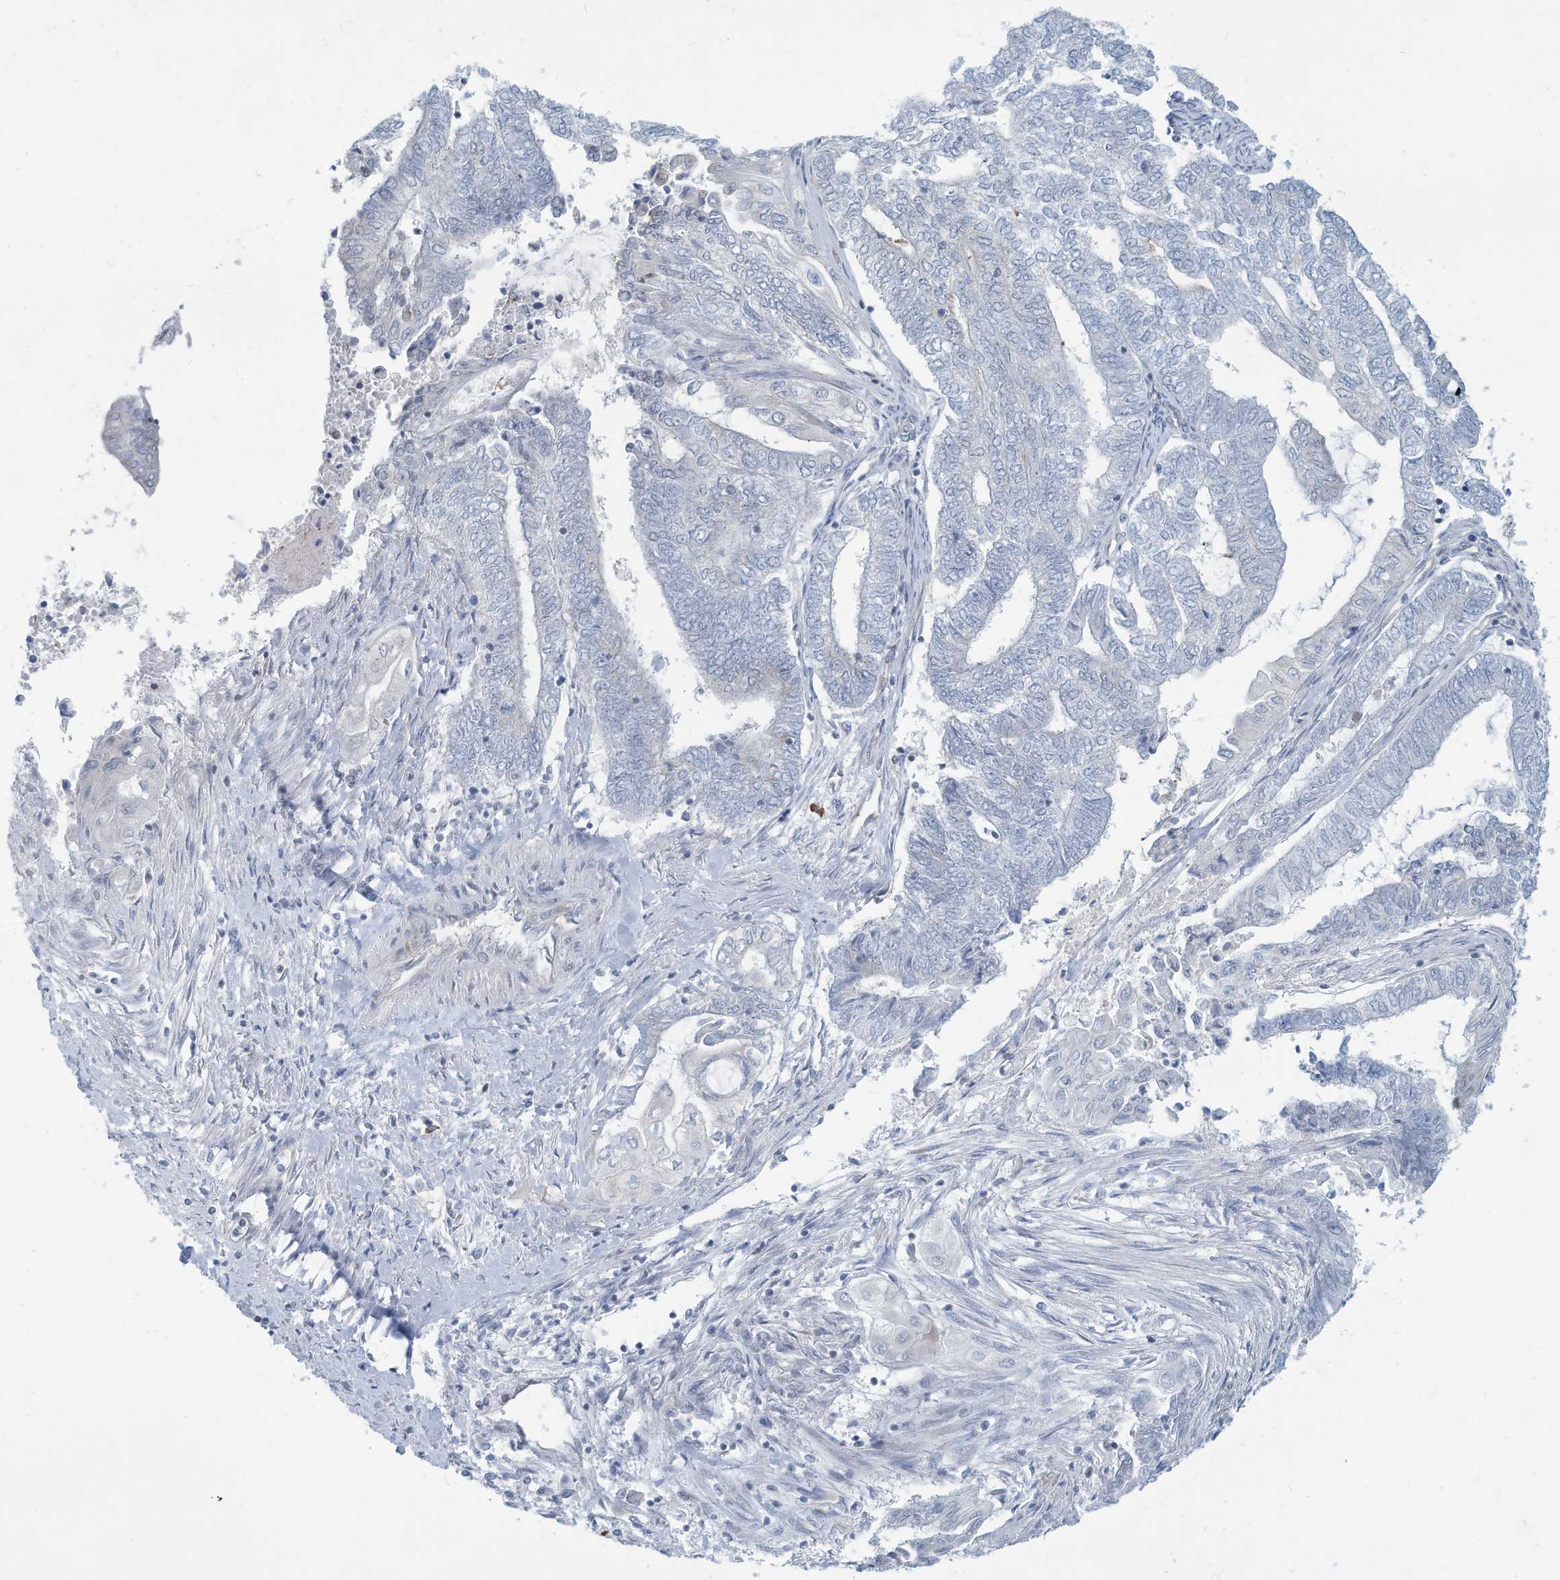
{"staining": {"intensity": "negative", "quantity": "none", "location": "none"}, "tissue": "endometrial cancer", "cell_type": "Tumor cells", "image_type": "cancer", "snomed": [{"axis": "morphology", "description": "Adenocarcinoma, NOS"}, {"axis": "topography", "description": "Uterus"}, {"axis": "topography", "description": "Endometrium"}], "caption": "There is no significant staining in tumor cells of endometrial adenocarcinoma.", "gene": "SARNP", "patient": {"sex": "female", "age": 70}}